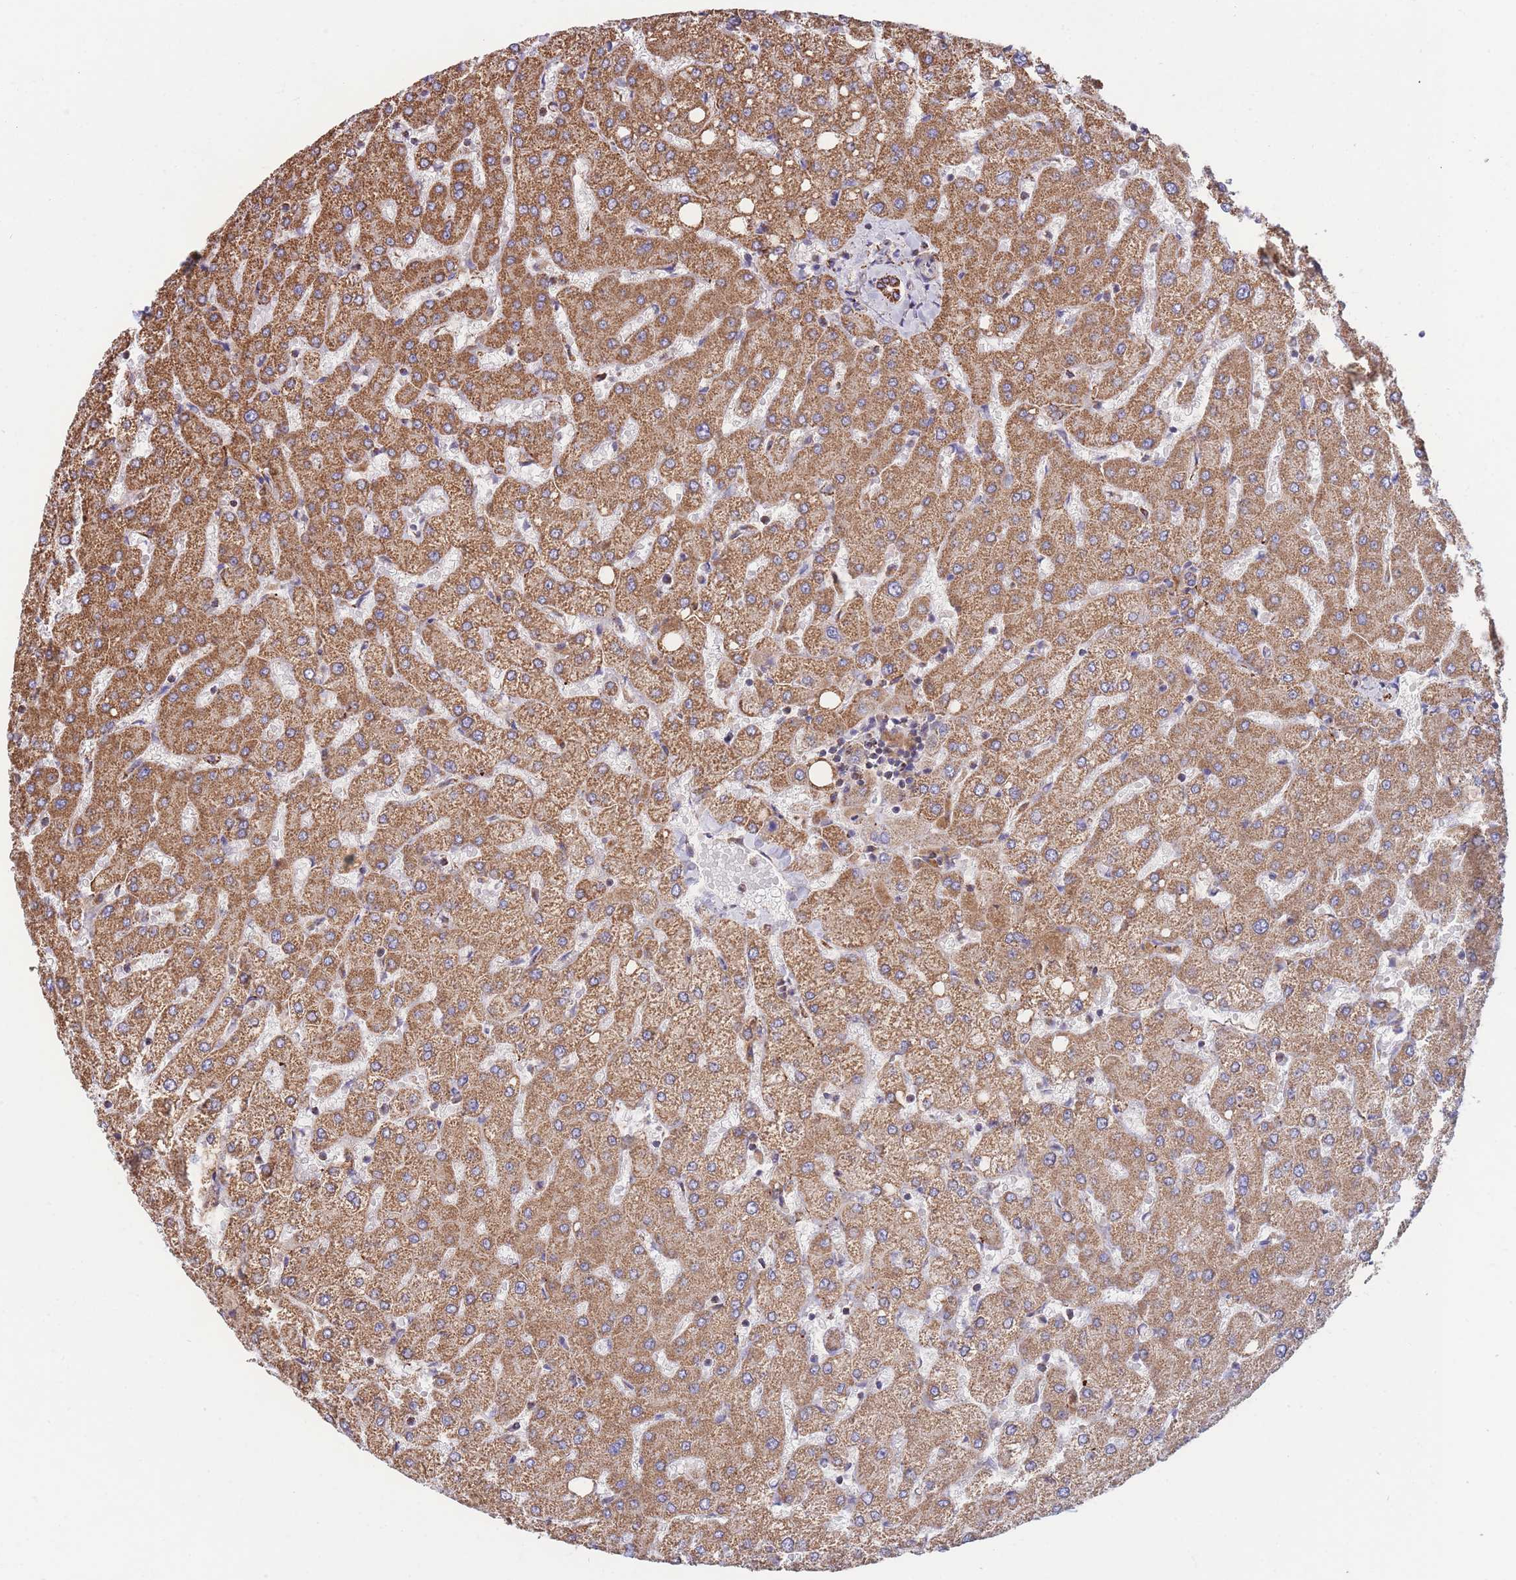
{"staining": {"intensity": "moderate", "quantity": ">75%", "location": "cytoplasmic/membranous"}, "tissue": "liver", "cell_type": "Cholangiocytes", "image_type": "normal", "snomed": [{"axis": "morphology", "description": "Normal tissue, NOS"}, {"axis": "topography", "description": "Liver"}], "caption": "A histopathology image of liver stained for a protein shows moderate cytoplasmic/membranous brown staining in cholangiocytes.", "gene": "FKBP8", "patient": {"sex": "female", "age": 54}}